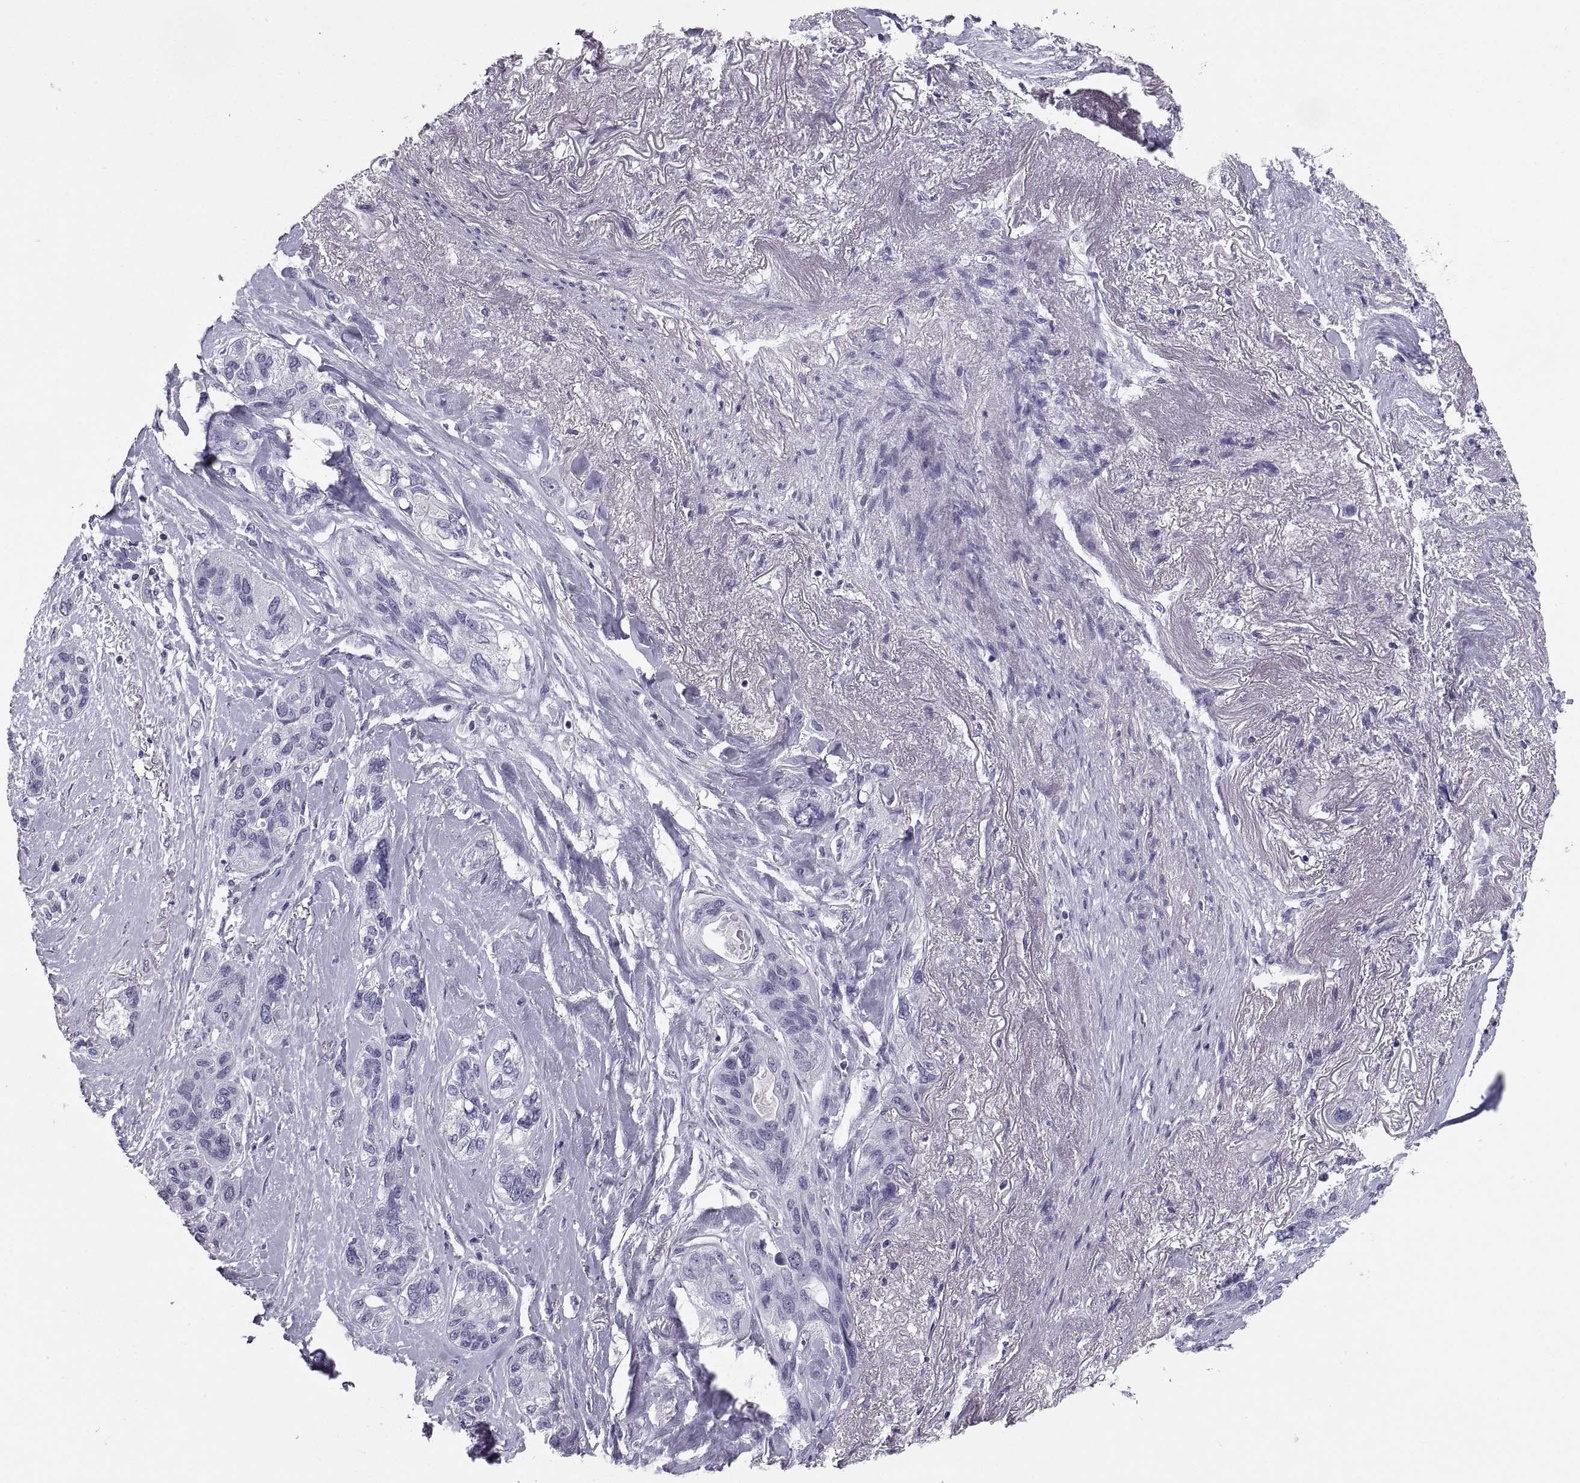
{"staining": {"intensity": "negative", "quantity": "none", "location": "none"}, "tissue": "lung cancer", "cell_type": "Tumor cells", "image_type": "cancer", "snomed": [{"axis": "morphology", "description": "Squamous cell carcinoma, NOS"}, {"axis": "topography", "description": "Lung"}], "caption": "Tumor cells are negative for protein expression in human lung squamous cell carcinoma.", "gene": "PCSK1N", "patient": {"sex": "female", "age": 70}}